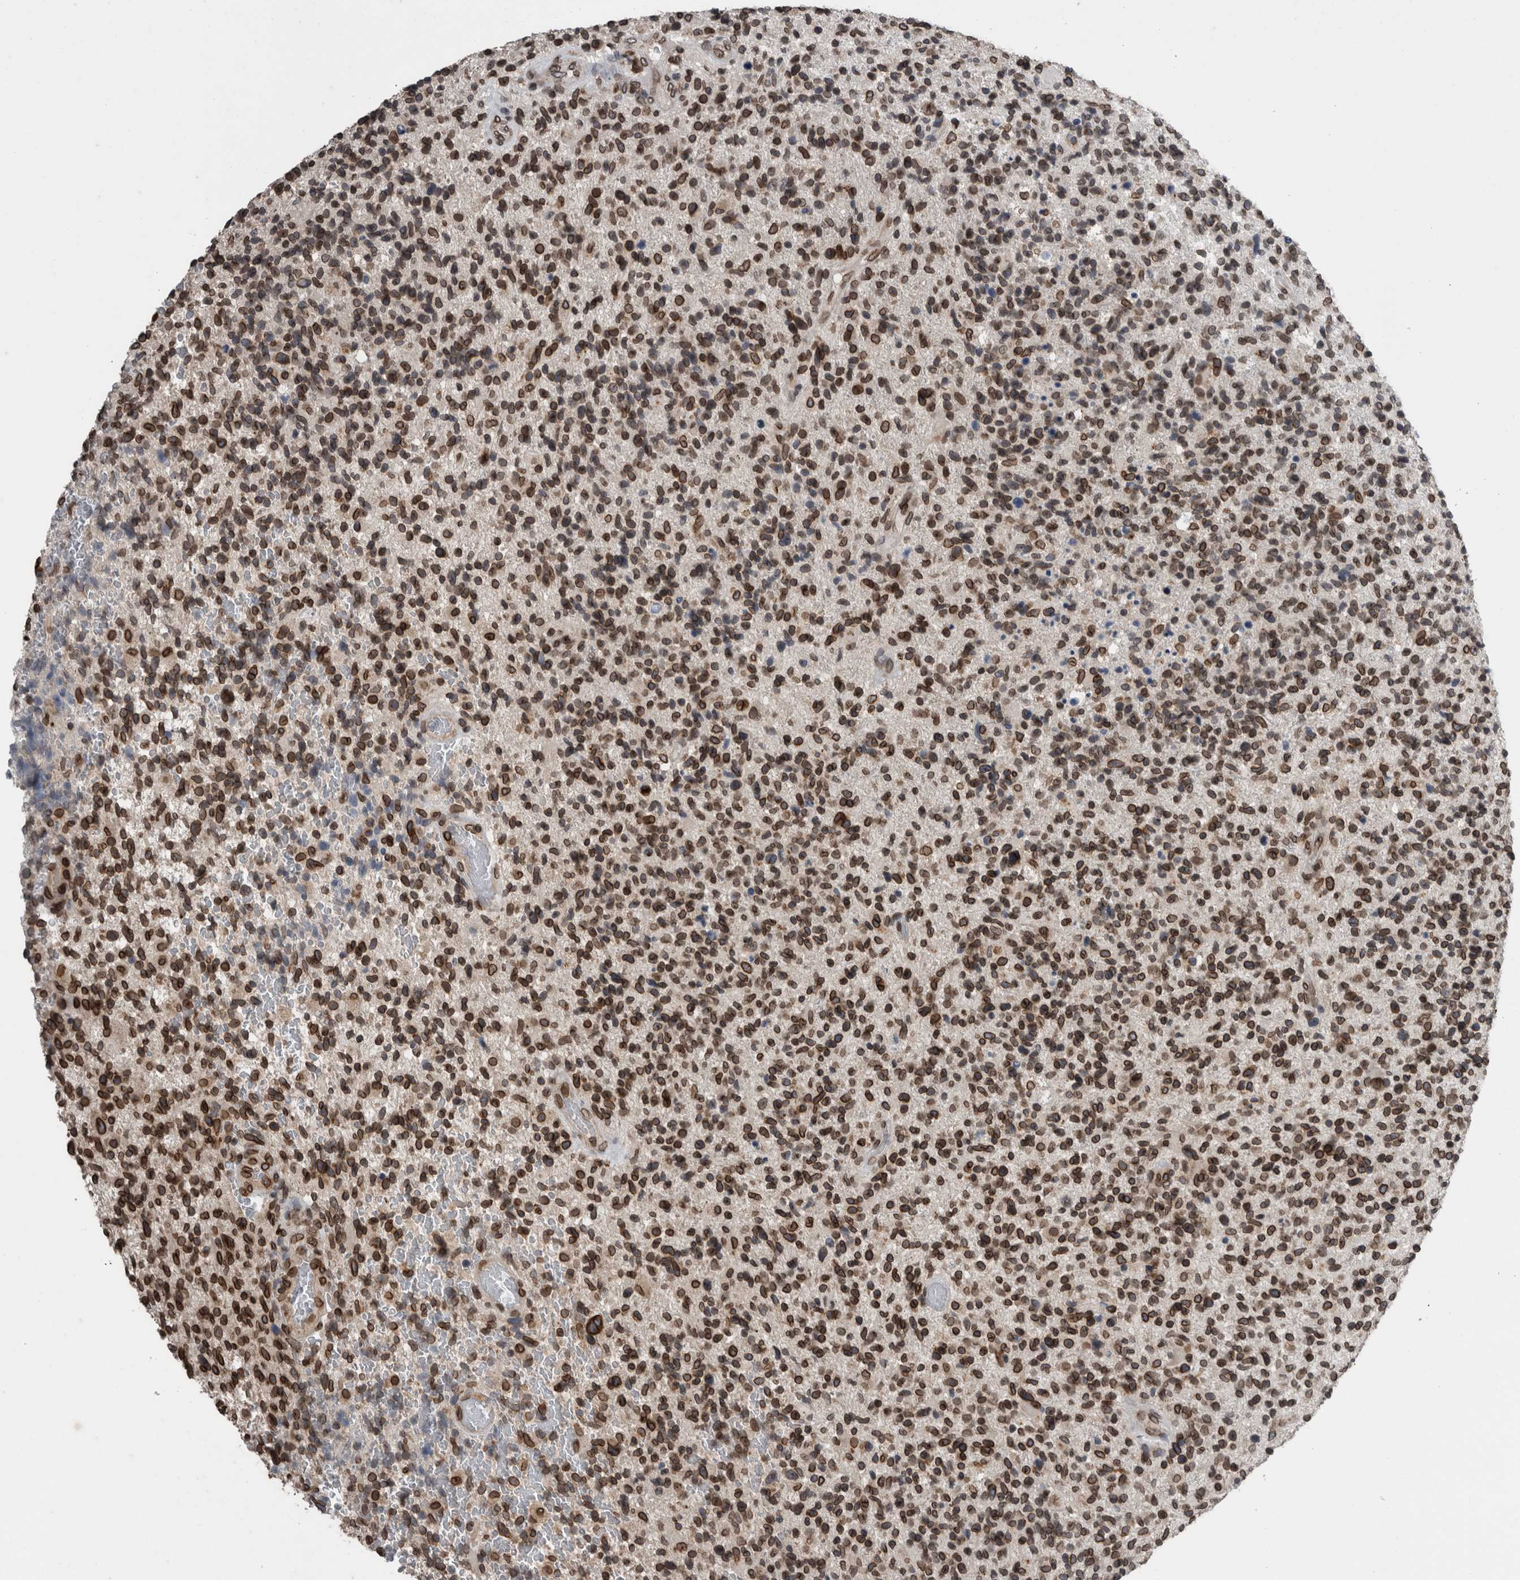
{"staining": {"intensity": "strong", "quantity": ">75%", "location": "cytoplasmic/membranous,nuclear"}, "tissue": "glioma", "cell_type": "Tumor cells", "image_type": "cancer", "snomed": [{"axis": "morphology", "description": "Glioma, malignant, High grade"}, {"axis": "topography", "description": "Brain"}], "caption": "Protein positivity by IHC displays strong cytoplasmic/membranous and nuclear positivity in approximately >75% of tumor cells in glioma.", "gene": "RANBP2", "patient": {"sex": "male", "age": 72}}